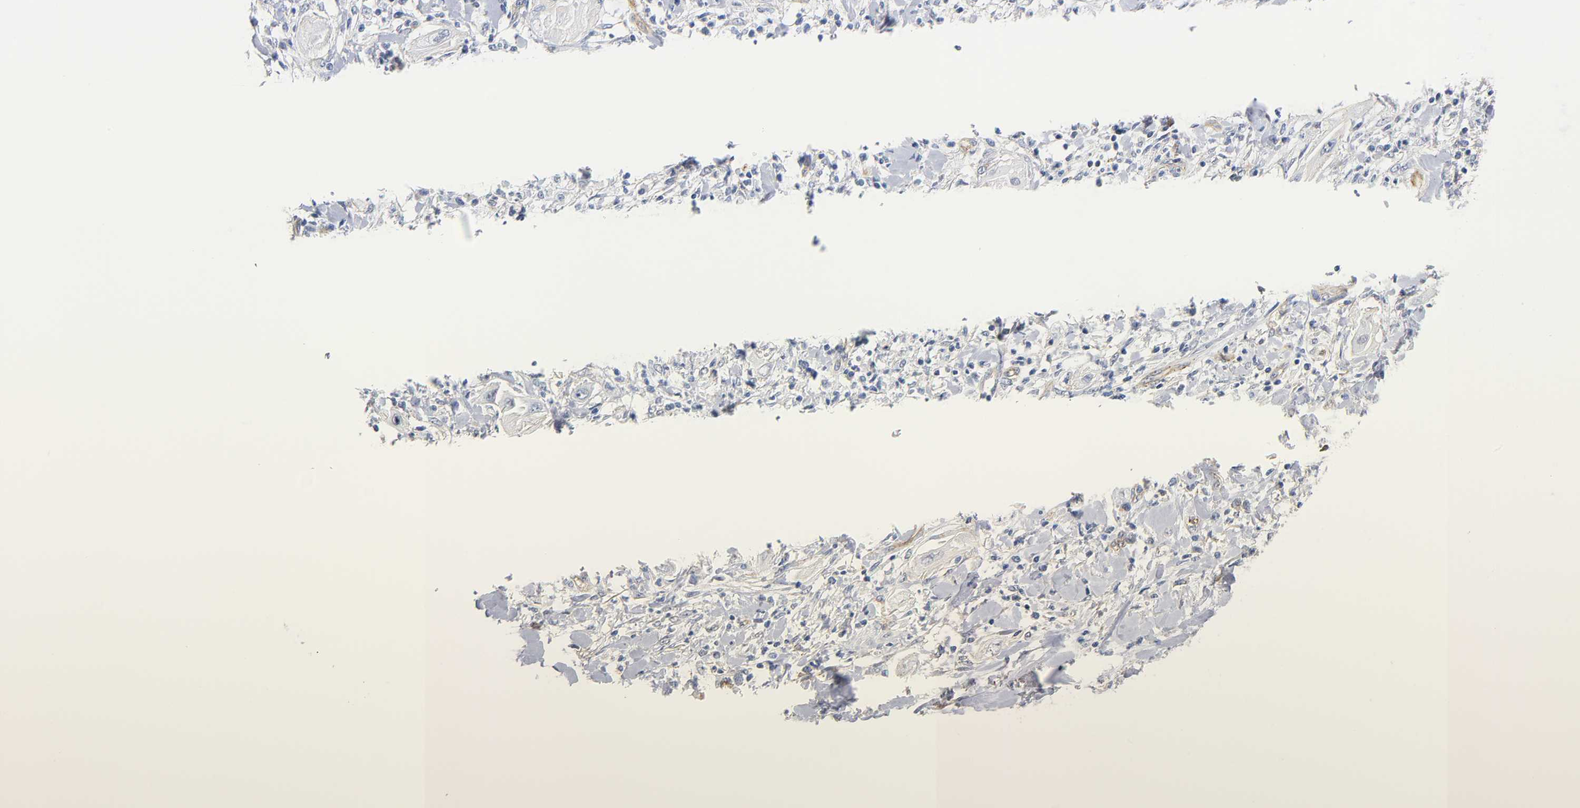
{"staining": {"intensity": "negative", "quantity": "none", "location": "none"}, "tissue": "lung cancer", "cell_type": "Tumor cells", "image_type": "cancer", "snomed": [{"axis": "morphology", "description": "Squamous cell carcinoma, NOS"}, {"axis": "topography", "description": "Lung"}], "caption": "Tumor cells show no significant protein expression in lung cancer.", "gene": "SPTAN1", "patient": {"sex": "female", "age": 47}}